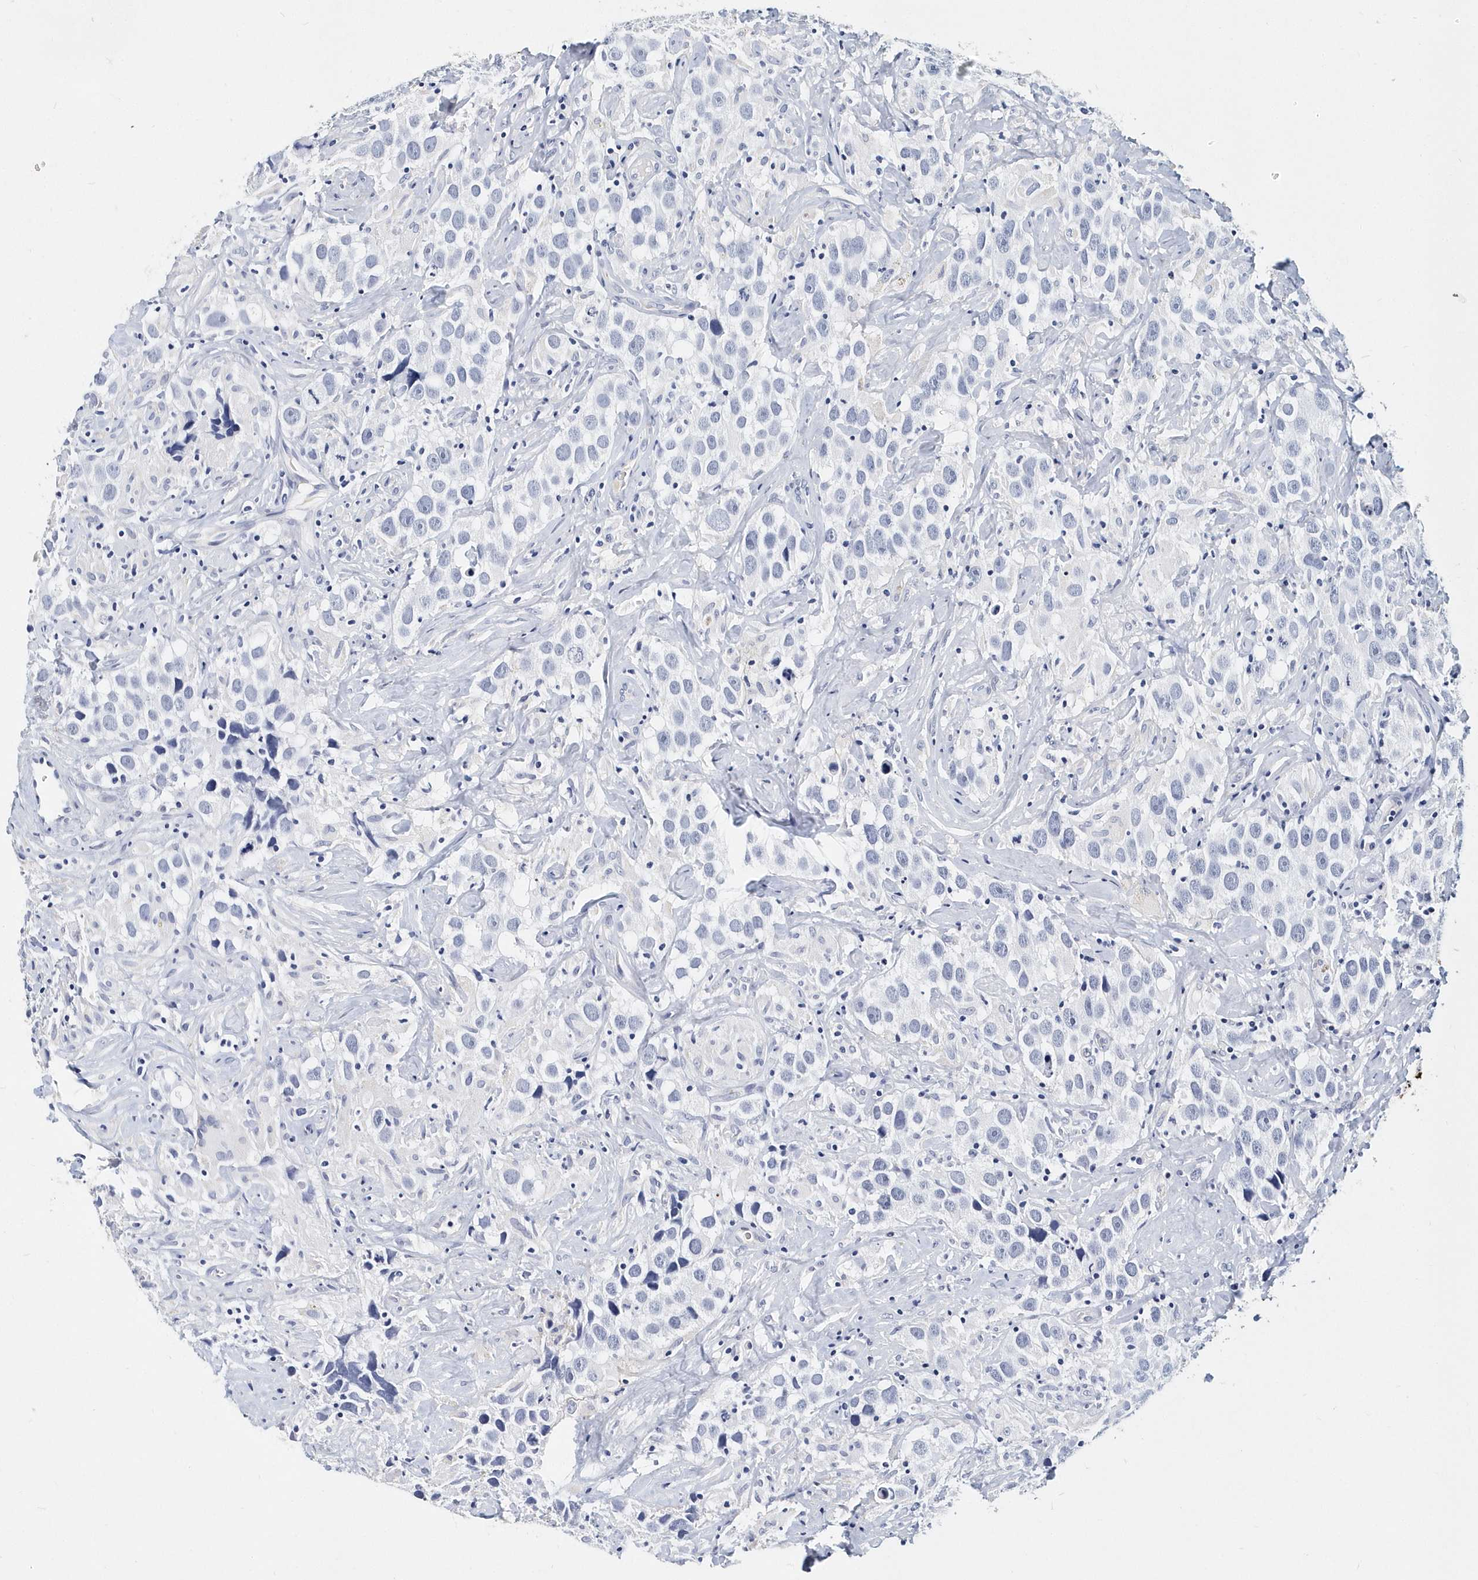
{"staining": {"intensity": "negative", "quantity": "none", "location": "none"}, "tissue": "testis cancer", "cell_type": "Tumor cells", "image_type": "cancer", "snomed": [{"axis": "morphology", "description": "Seminoma, NOS"}, {"axis": "topography", "description": "Testis"}], "caption": "Tumor cells are negative for brown protein staining in testis cancer (seminoma). (Stains: DAB IHC with hematoxylin counter stain, Microscopy: brightfield microscopy at high magnification).", "gene": "ITGA2B", "patient": {"sex": "male", "age": 49}}